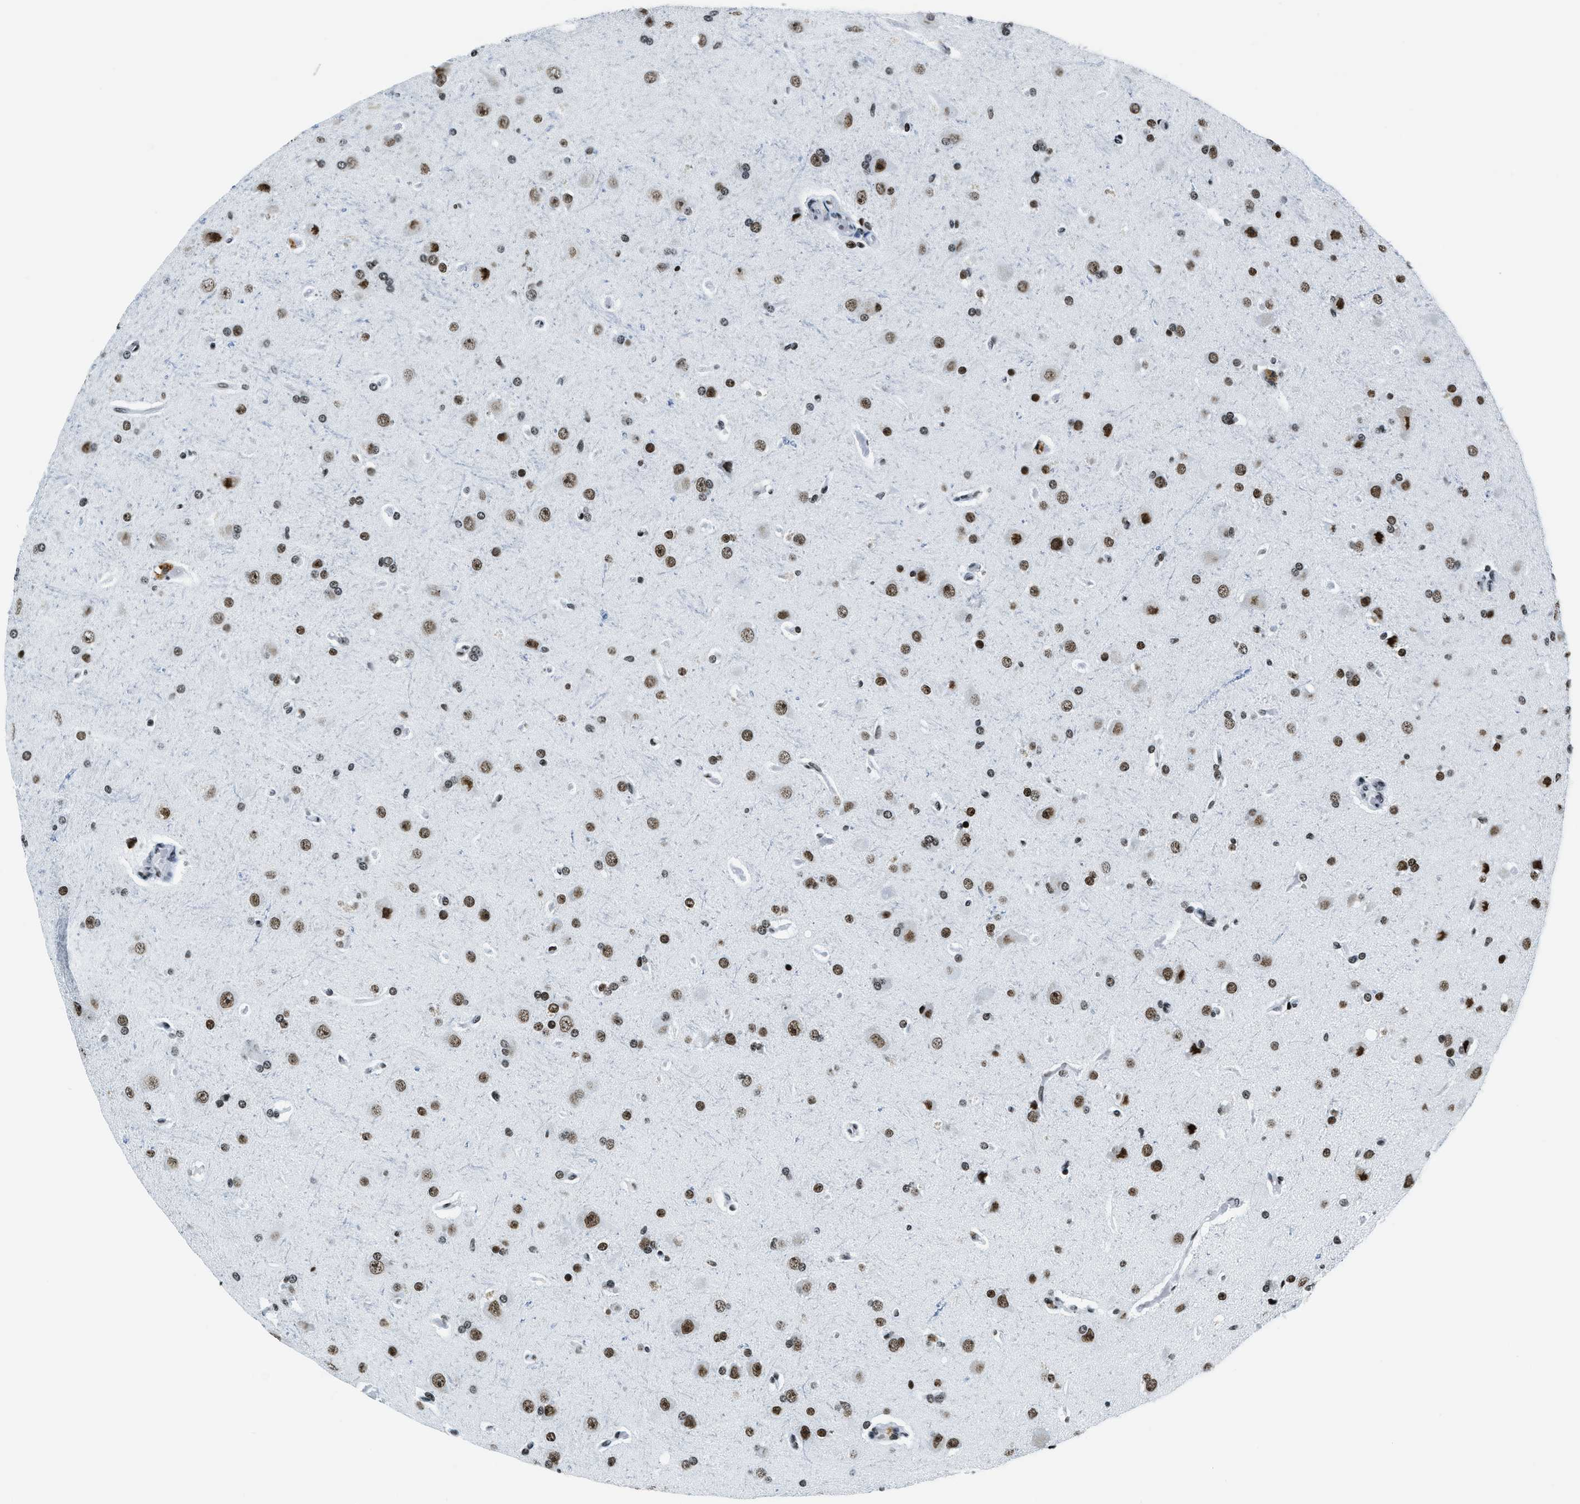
{"staining": {"intensity": "strong", "quantity": ">75%", "location": "nuclear"}, "tissue": "glioma", "cell_type": "Tumor cells", "image_type": "cancer", "snomed": [{"axis": "morphology", "description": "Glioma, malignant, High grade"}, {"axis": "topography", "description": "Brain"}], "caption": "DAB (3,3'-diaminobenzidine) immunohistochemical staining of human malignant high-grade glioma shows strong nuclear protein staining in about >75% of tumor cells.", "gene": "TOP1", "patient": {"sex": "female", "age": 58}}